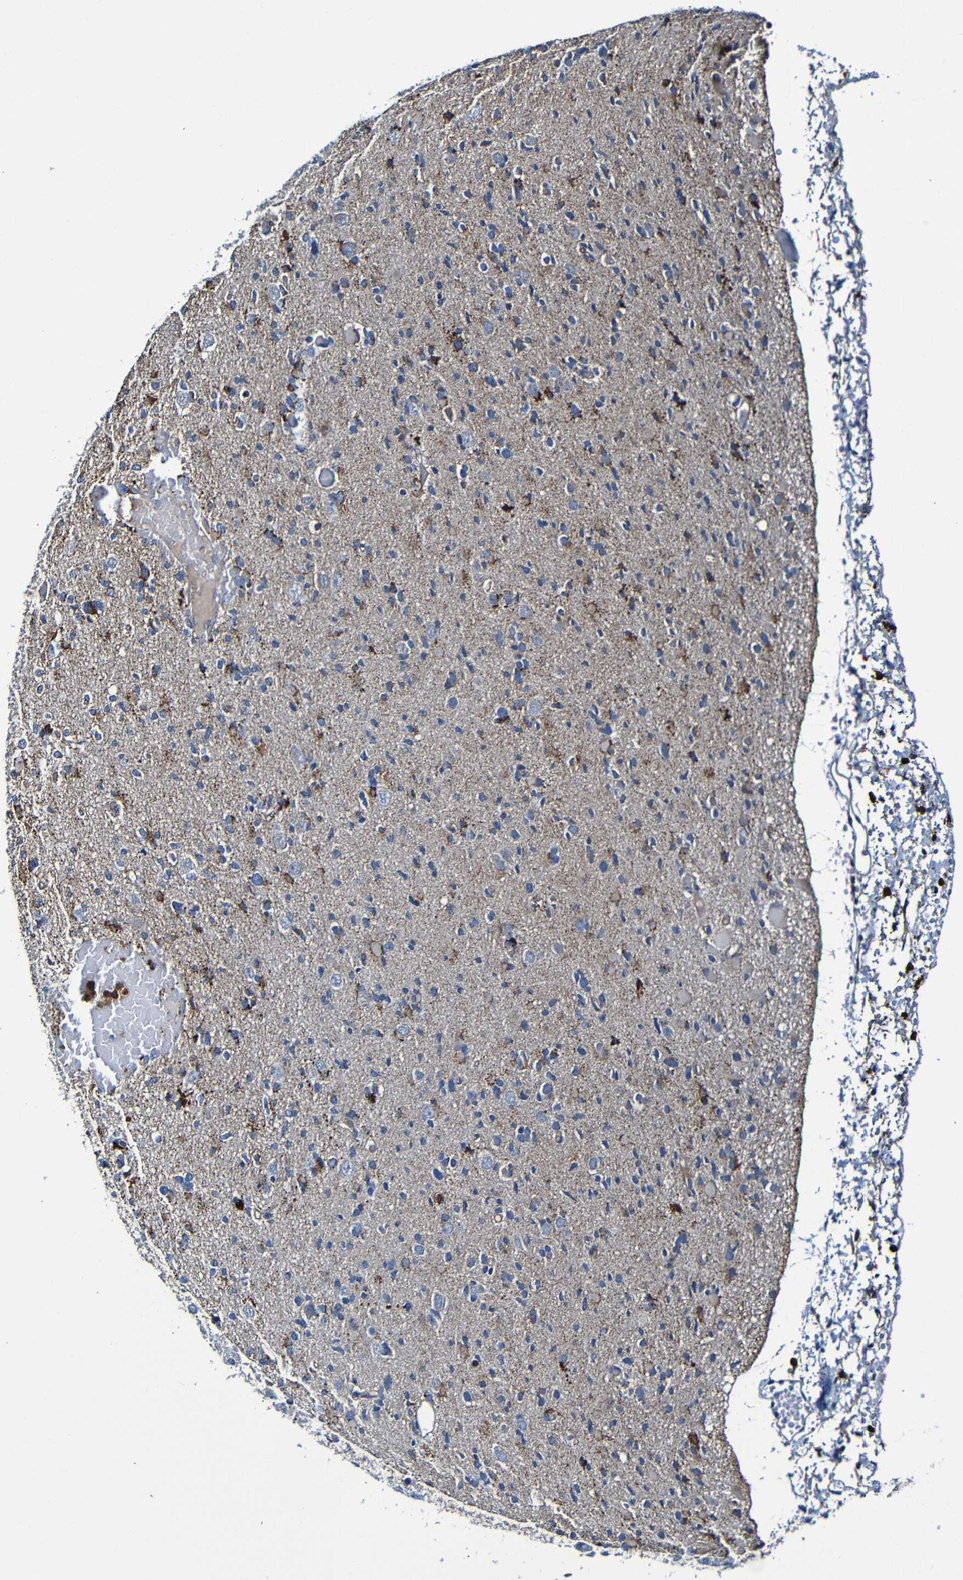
{"staining": {"intensity": "moderate", "quantity": "25%-75%", "location": "cytoplasmic/membranous"}, "tissue": "glioma", "cell_type": "Tumor cells", "image_type": "cancer", "snomed": [{"axis": "morphology", "description": "Glioma, malignant, Low grade"}, {"axis": "topography", "description": "Brain"}], "caption": "A brown stain shows moderate cytoplasmic/membranous staining of a protein in human glioma tumor cells.", "gene": "ADAM15", "patient": {"sex": "female", "age": 22}}